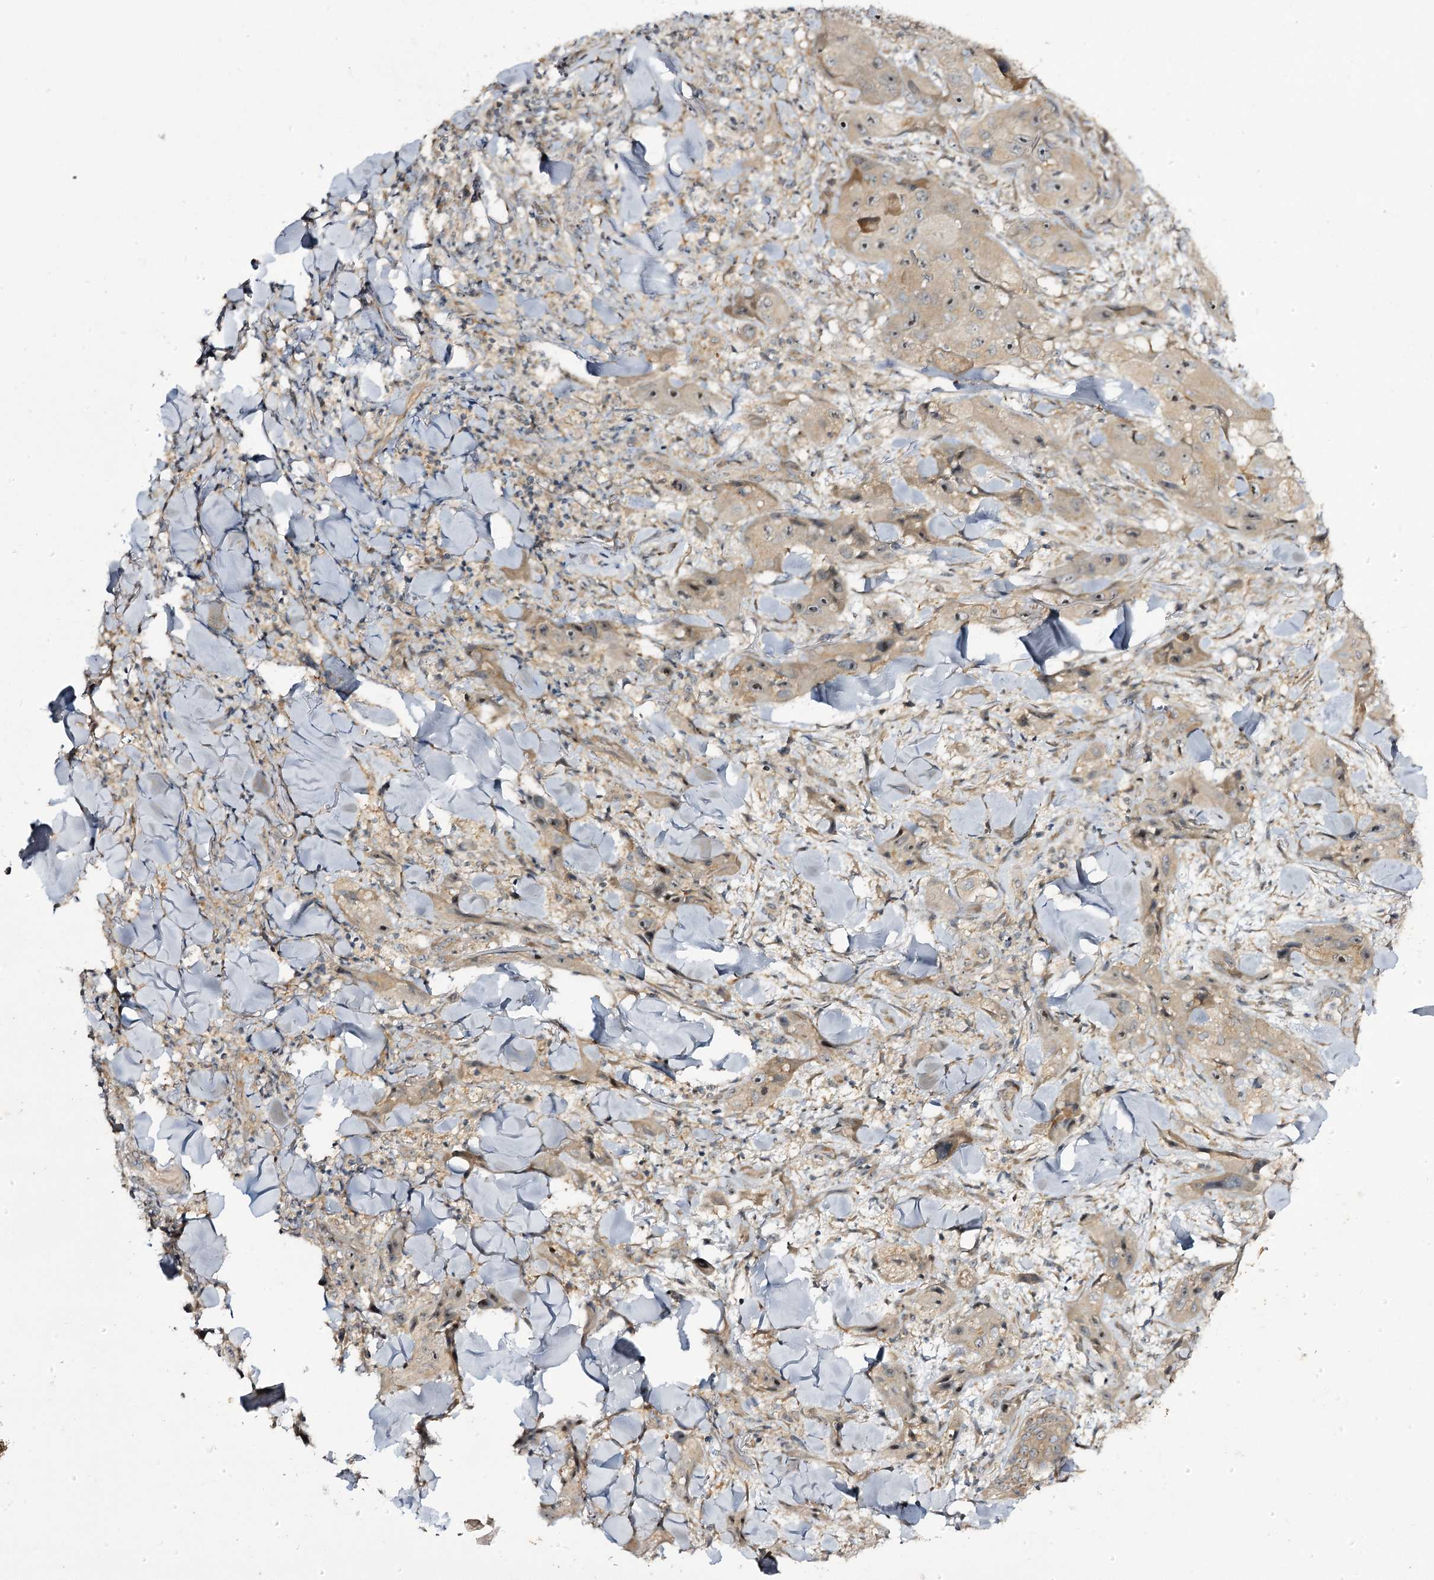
{"staining": {"intensity": "moderate", "quantity": ">75%", "location": "cytoplasmic/membranous"}, "tissue": "skin cancer", "cell_type": "Tumor cells", "image_type": "cancer", "snomed": [{"axis": "morphology", "description": "Squamous cell carcinoma, NOS"}, {"axis": "topography", "description": "Skin"}, {"axis": "topography", "description": "Subcutis"}], "caption": "Tumor cells exhibit moderate cytoplasmic/membranous staining in about >75% of cells in skin cancer (squamous cell carcinoma).", "gene": "C11orf80", "patient": {"sex": "male", "age": 73}}